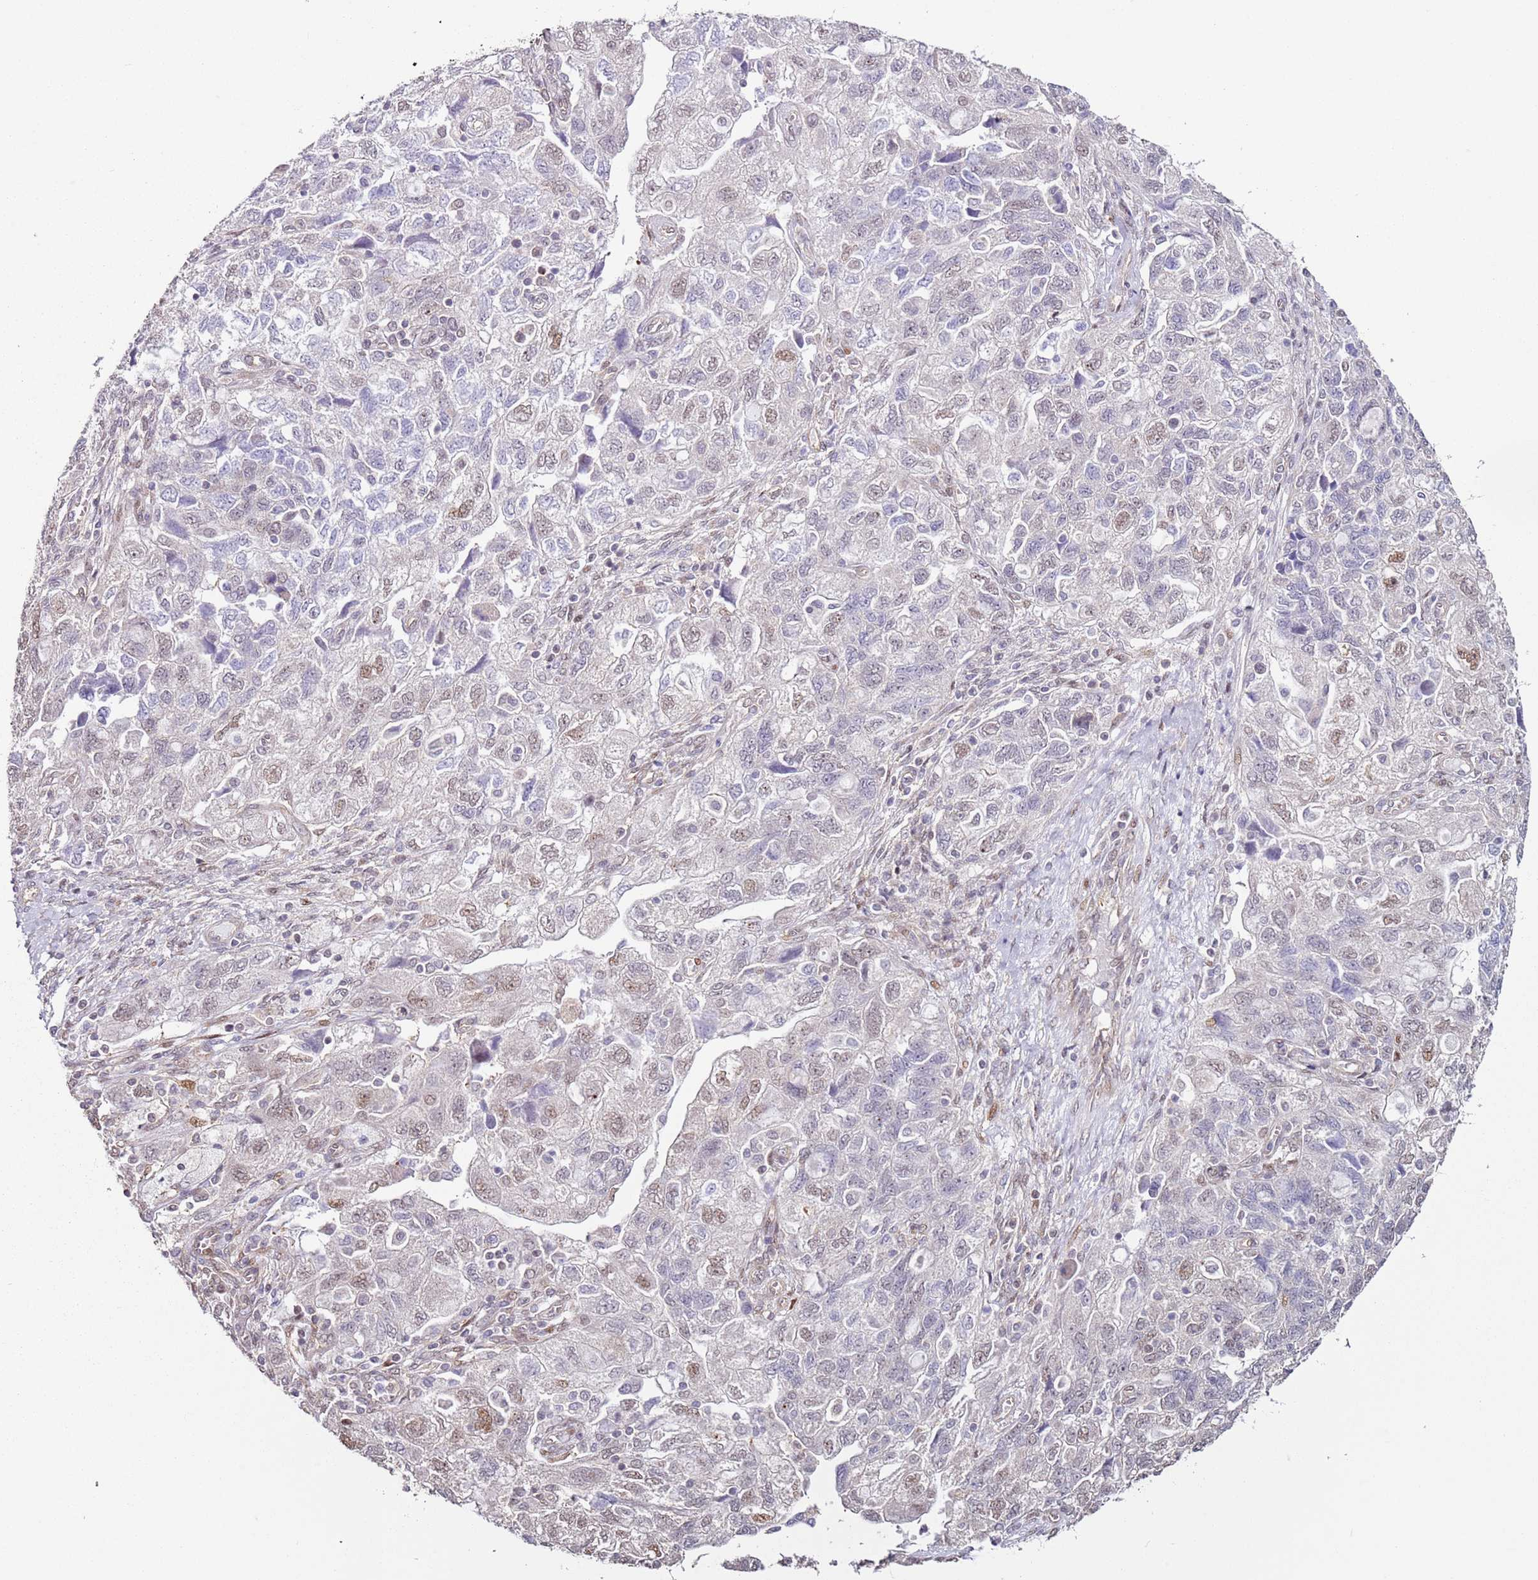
{"staining": {"intensity": "moderate", "quantity": "<25%", "location": "nuclear"}, "tissue": "ovarian cancer", "cell_type": "Tumor cells", "image_type": "cancer", "snomed": [{"axis": "morphology", "description": "Carcinoma, NOS"}, {"axis": "morphology", "description": "Cystadenocarcinoma, serous, NOS"}, {"axis": "topography", "description": "Ovary"}], "caption": "Immunohistochemical staining of human ovarian carcinoma reveals low levels of moderate nuclear protein staining in approximately <25% of tumor cells. (IHC, brightfield microscopy, high magnification).", "gene": "PSMD4", "patient": {"sex": "female", "age": 69}}